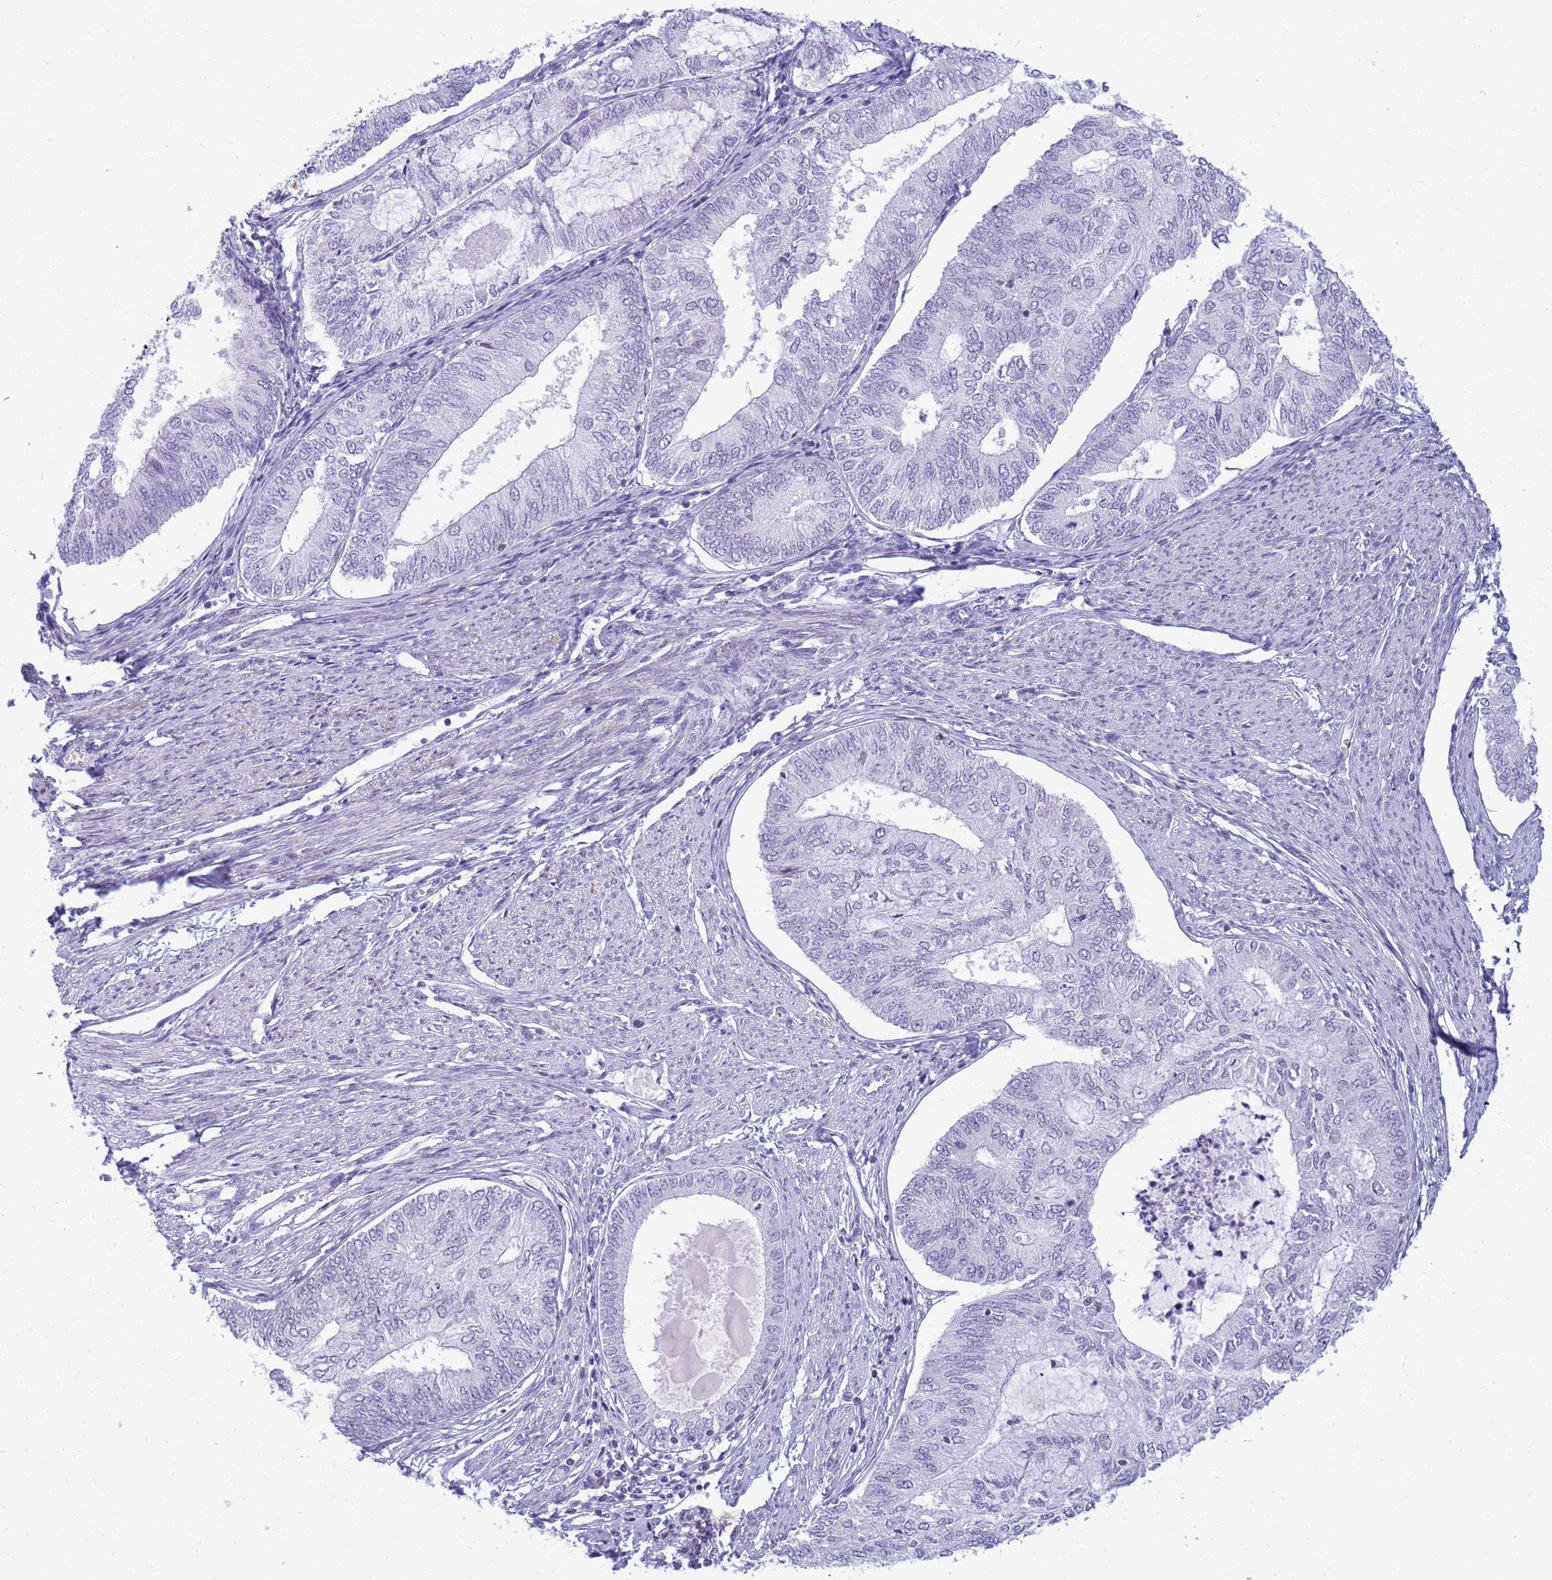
{"staining": {"intensity": "negative", "quantity": "none", "location": "none"}, "tissue": "endometrial cancer", "cell_type": "Tumor cells", "image_type": "cancer", "snomed": [{"axis": "morphology", "description": "Adenocarcinoma, NOS"}, {"axis": "topography", "description": "Endometrium"}], "caption": "DAB (3,3'-diaminobenzidine) immunohistochemical staining of human endometrial cancer (adenocarcinoma) exhibits no significant expression in tumor cells.", "gene": "SNX20", "patient": {"sex": "female", "age": 68}}